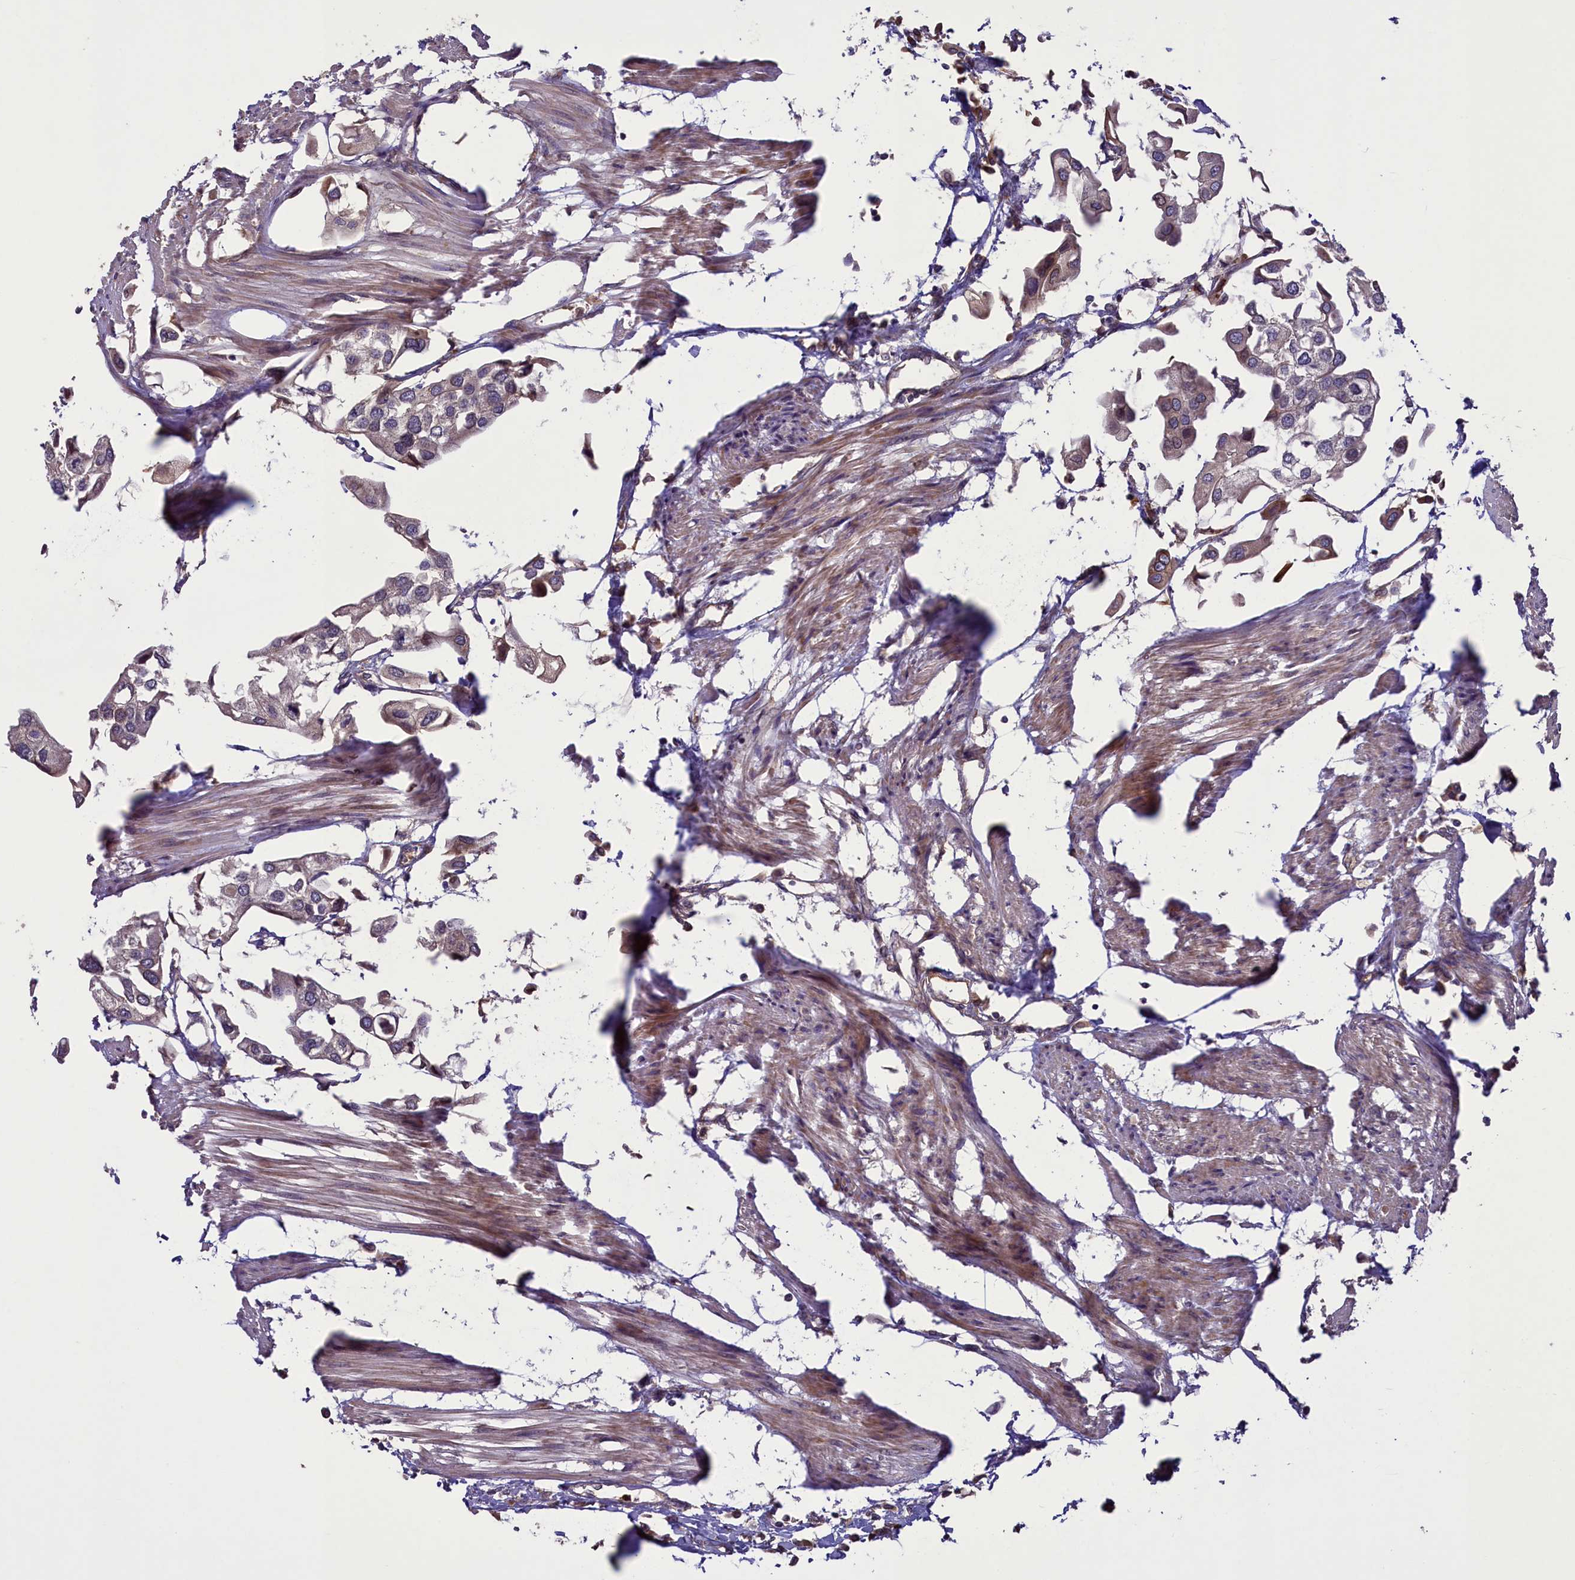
{"staining": {"intensity": "weak", "quantity": "<25%", "location": "cytoplasmic/membranous"}, "tissue": "urothelial cancer", "cell_type": "Tumor cells", "image_type": "cancer", "snomed": [{"axis": "morphology", "description": "Urothelial carcinoma, High grade"}, {"axis": "topography", "description": "Urinary bladder"}], "caption": "Immunohistochemistry photomicrograph of human high-grade urothelial carcinoma stained for a protein (brown), which demonstrates no staining in tumor cells.", "gene": "CCDC125", "patient": {"sex": "male", "age": 64}}